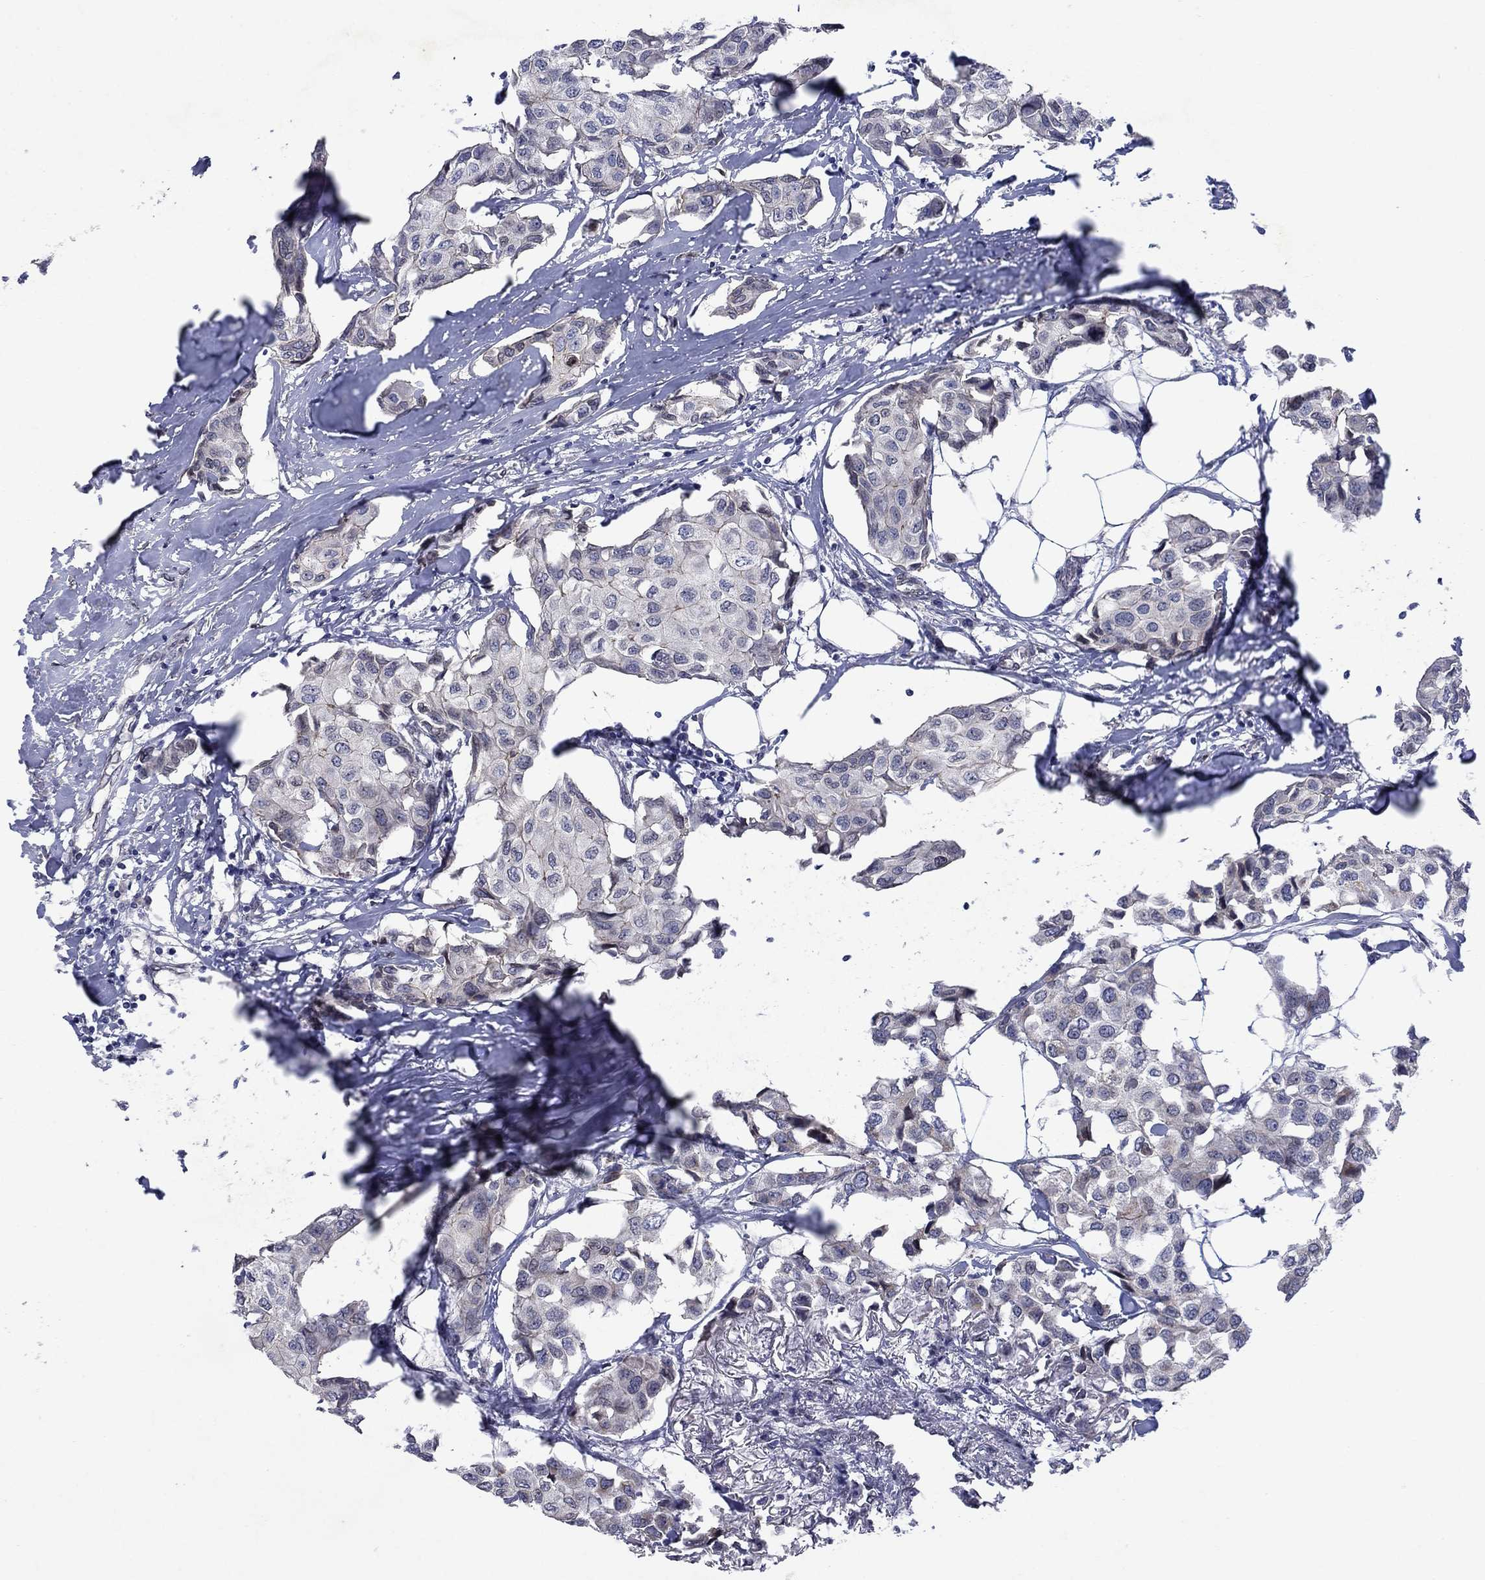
{"staining": {"intensity": "negative", "quantity": "none", "location": "none"}, "tissue": "breast cancer", "cell_type": "Tumor cells", "image_type": "cancer", "snomed": [{"axis": "morphology", "description": "Duct carcinoma"}, {"axis": "topography", "description": "Breast"}], "caption": "Tumor cells show no significant positivity in breast invasive ductal carcinoma. Nuclei are stained in blue.", "gene": "EMC9", "patient": {"sex": "female", "age": 80}}